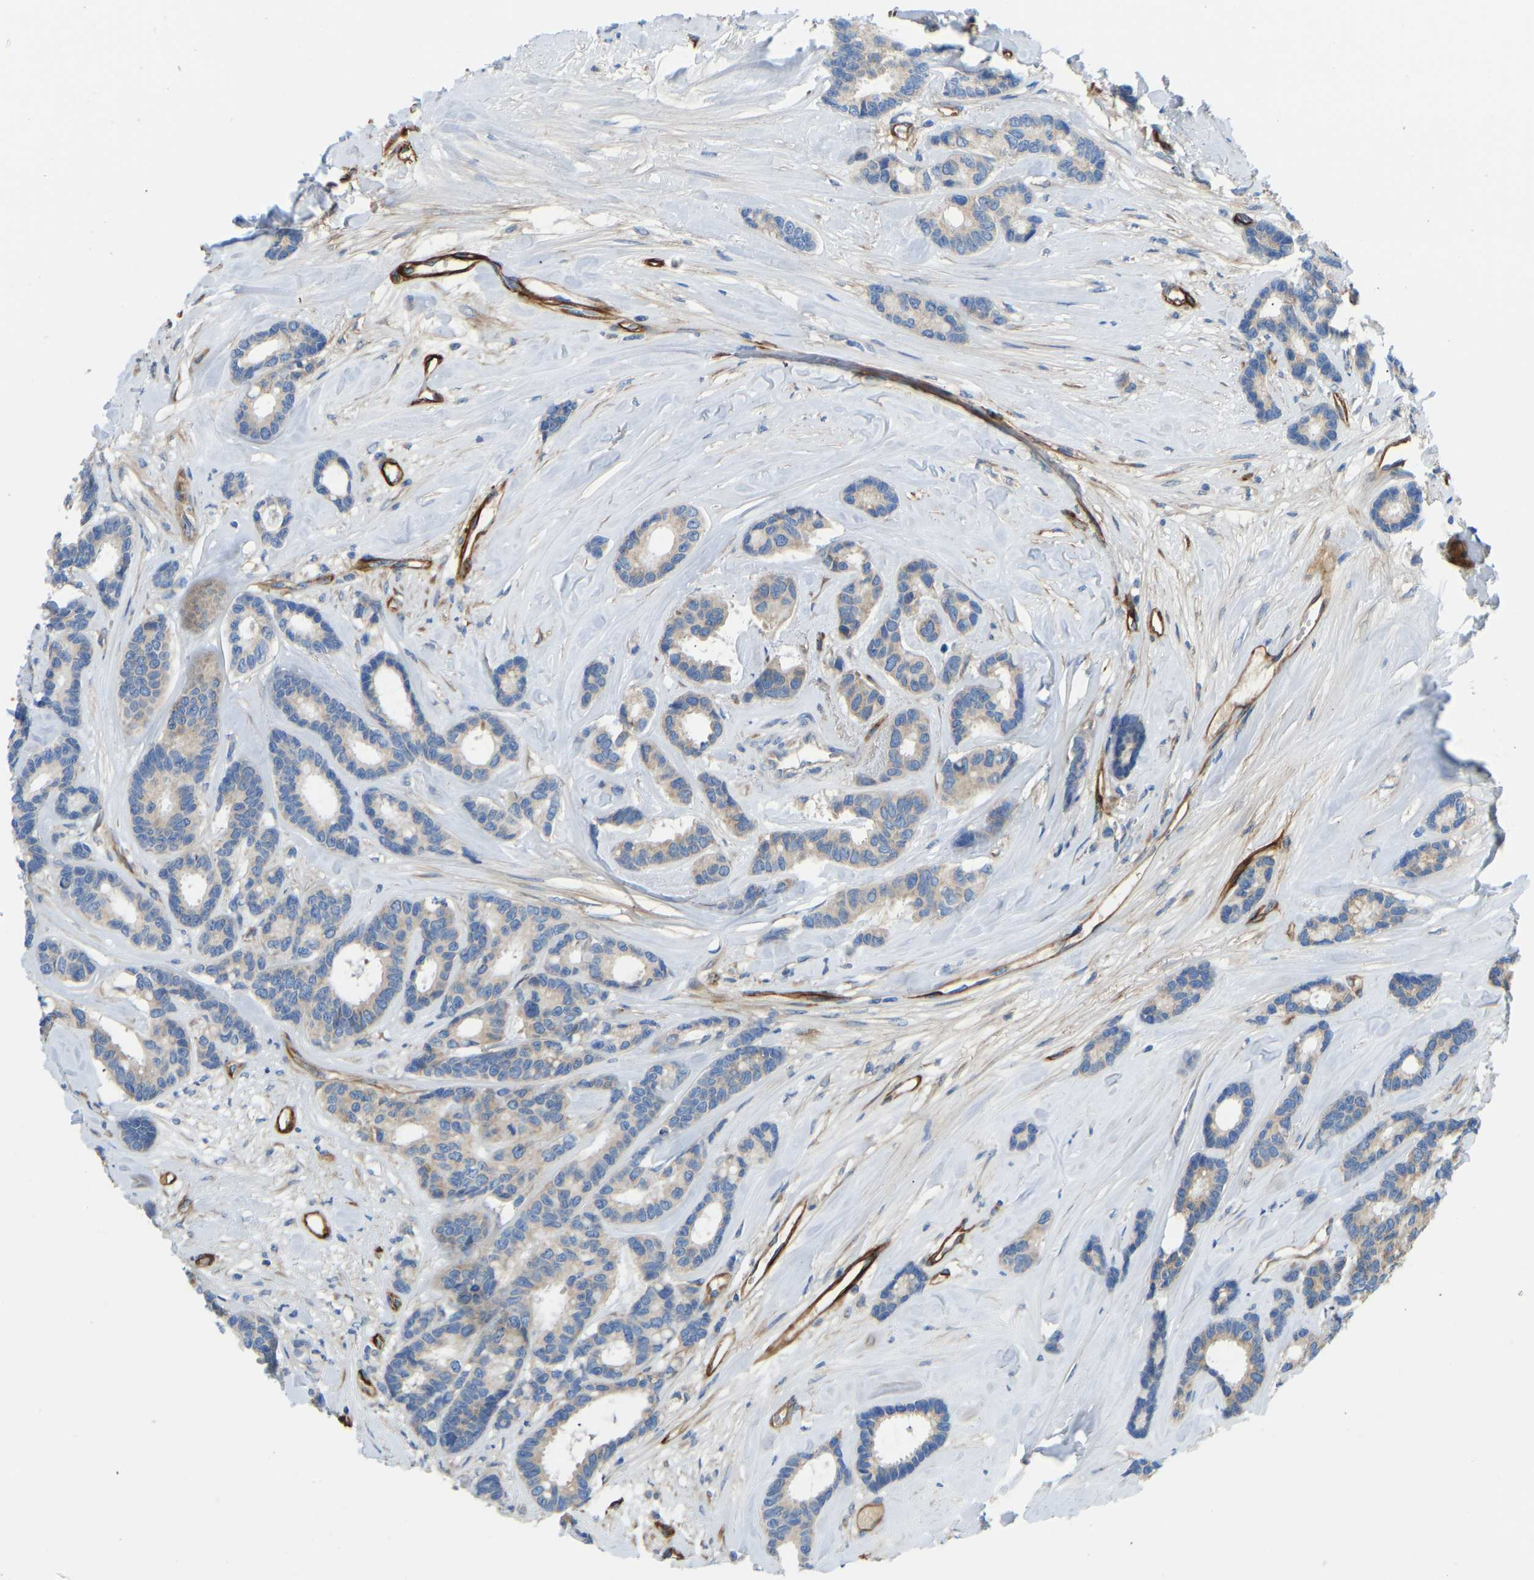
{"staining": {"intensity": "weak", "quantity": "25%-75%", "location": "cytoplasmic/membranous"}, "tissue": "breast cancer", "cell_type": "Tumor cells", "image_type": "cancer", "snomed": [{"axis": "morphology", "description": "Duct carcinoma"}, {"axis": "topography", "description": "Breast"}], "caption": "This is an image of immunohistochemistry (IHC) staining of breast cancer (infiltrating ductal carcinoma), which shows weak positivity in the cytoplasmic/membranous of tumor cells.", "gene": "COL15A1", "patient": {"sex": "female", "age": 87}}